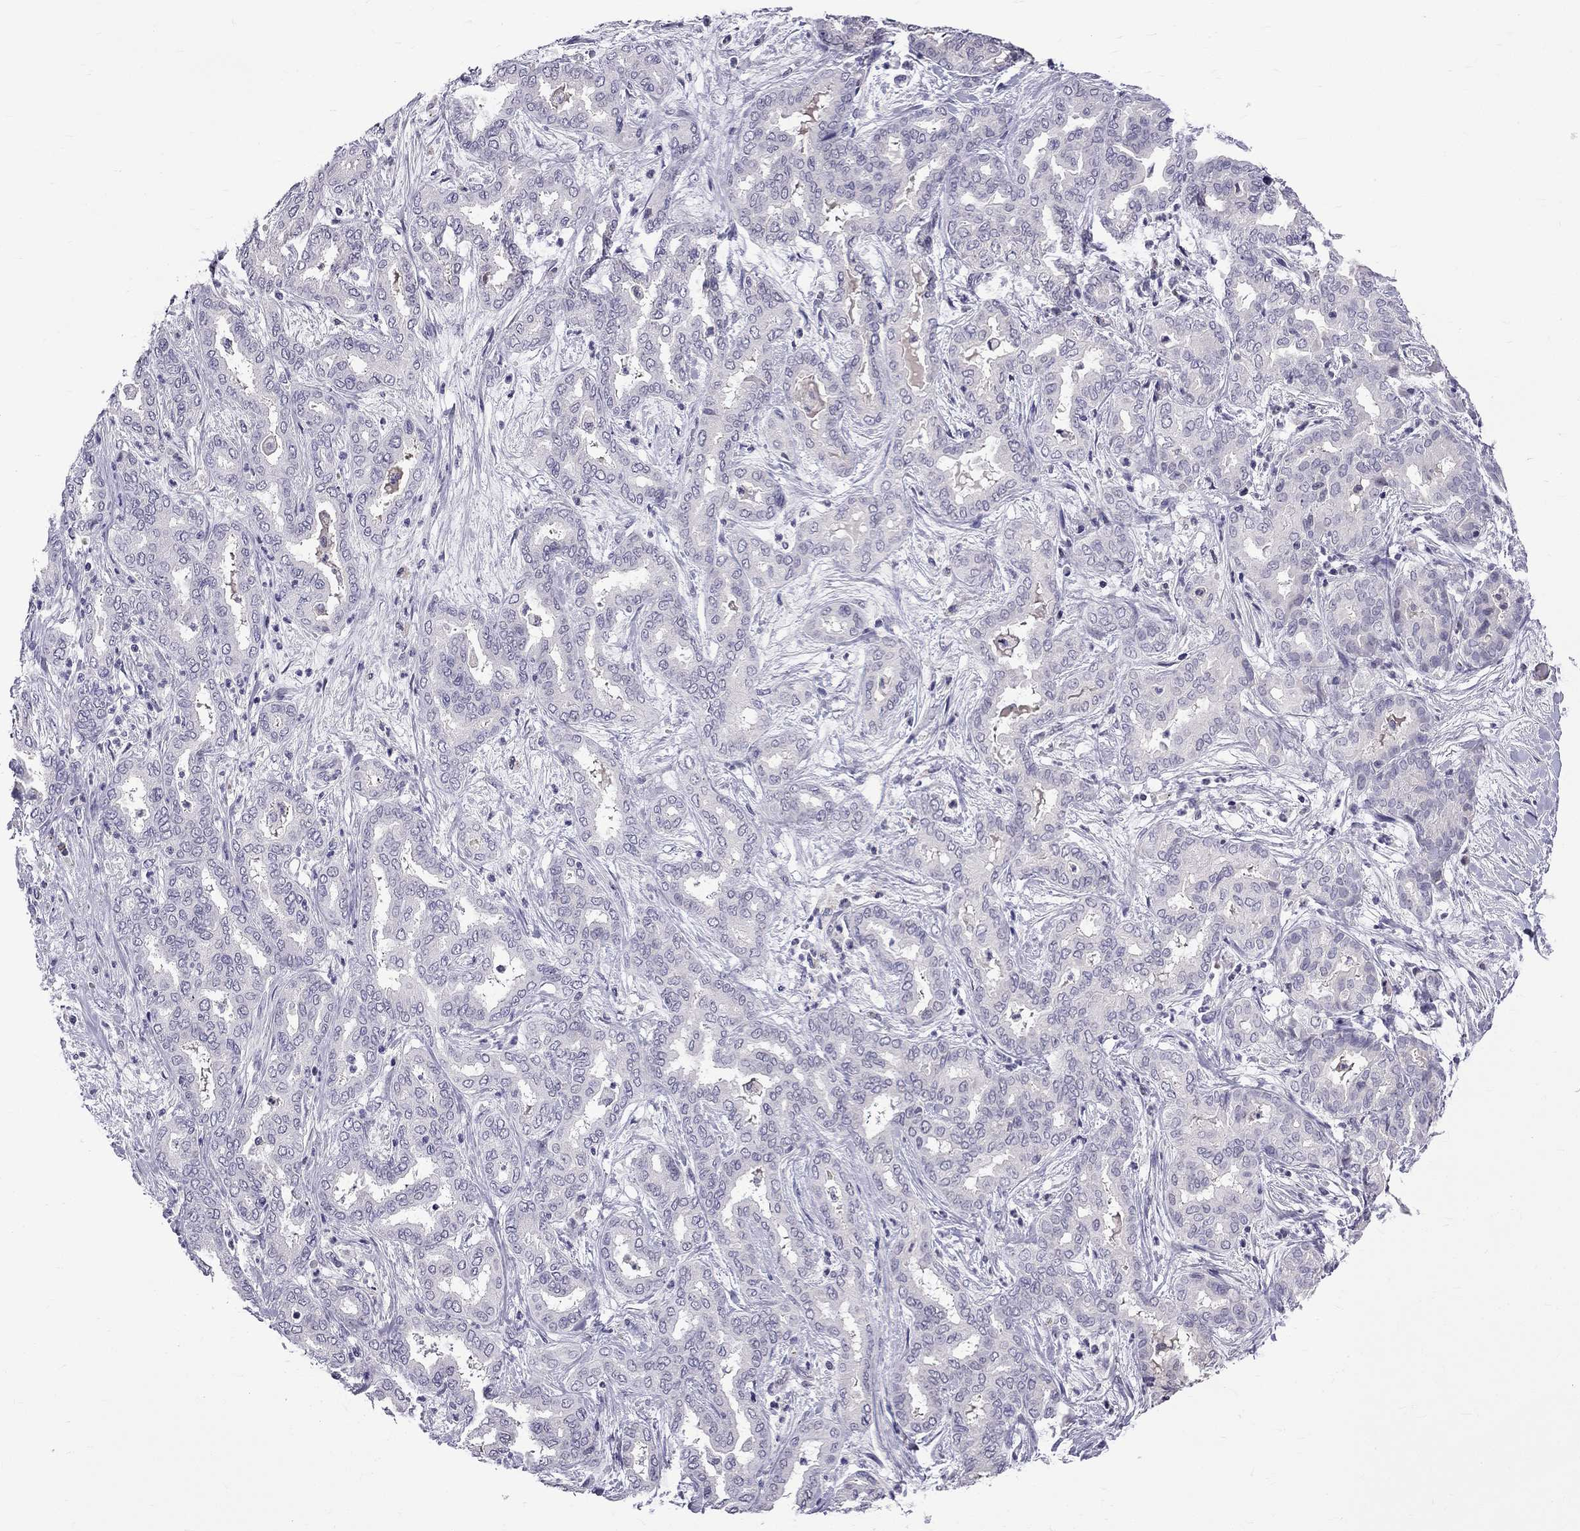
{"staining": {"intensity": "negative", "quantity": "none", "location": "none"}, "tissue": "liver cancer", "cell_type": "Tumor cells", "image_type": "cancer", "snomed": [{"axis": "morphology", "description": "Cholangiocarcinoma"}, {"axis": "topography", "description": "Liver"}], "caption": "Photomicrograph shows no protein positivity in tumor cells of liver cancer (cholangiocarcinoma) tissue.", "gene": "RTL9", "patient": {"sex": "female", "age": 64}}